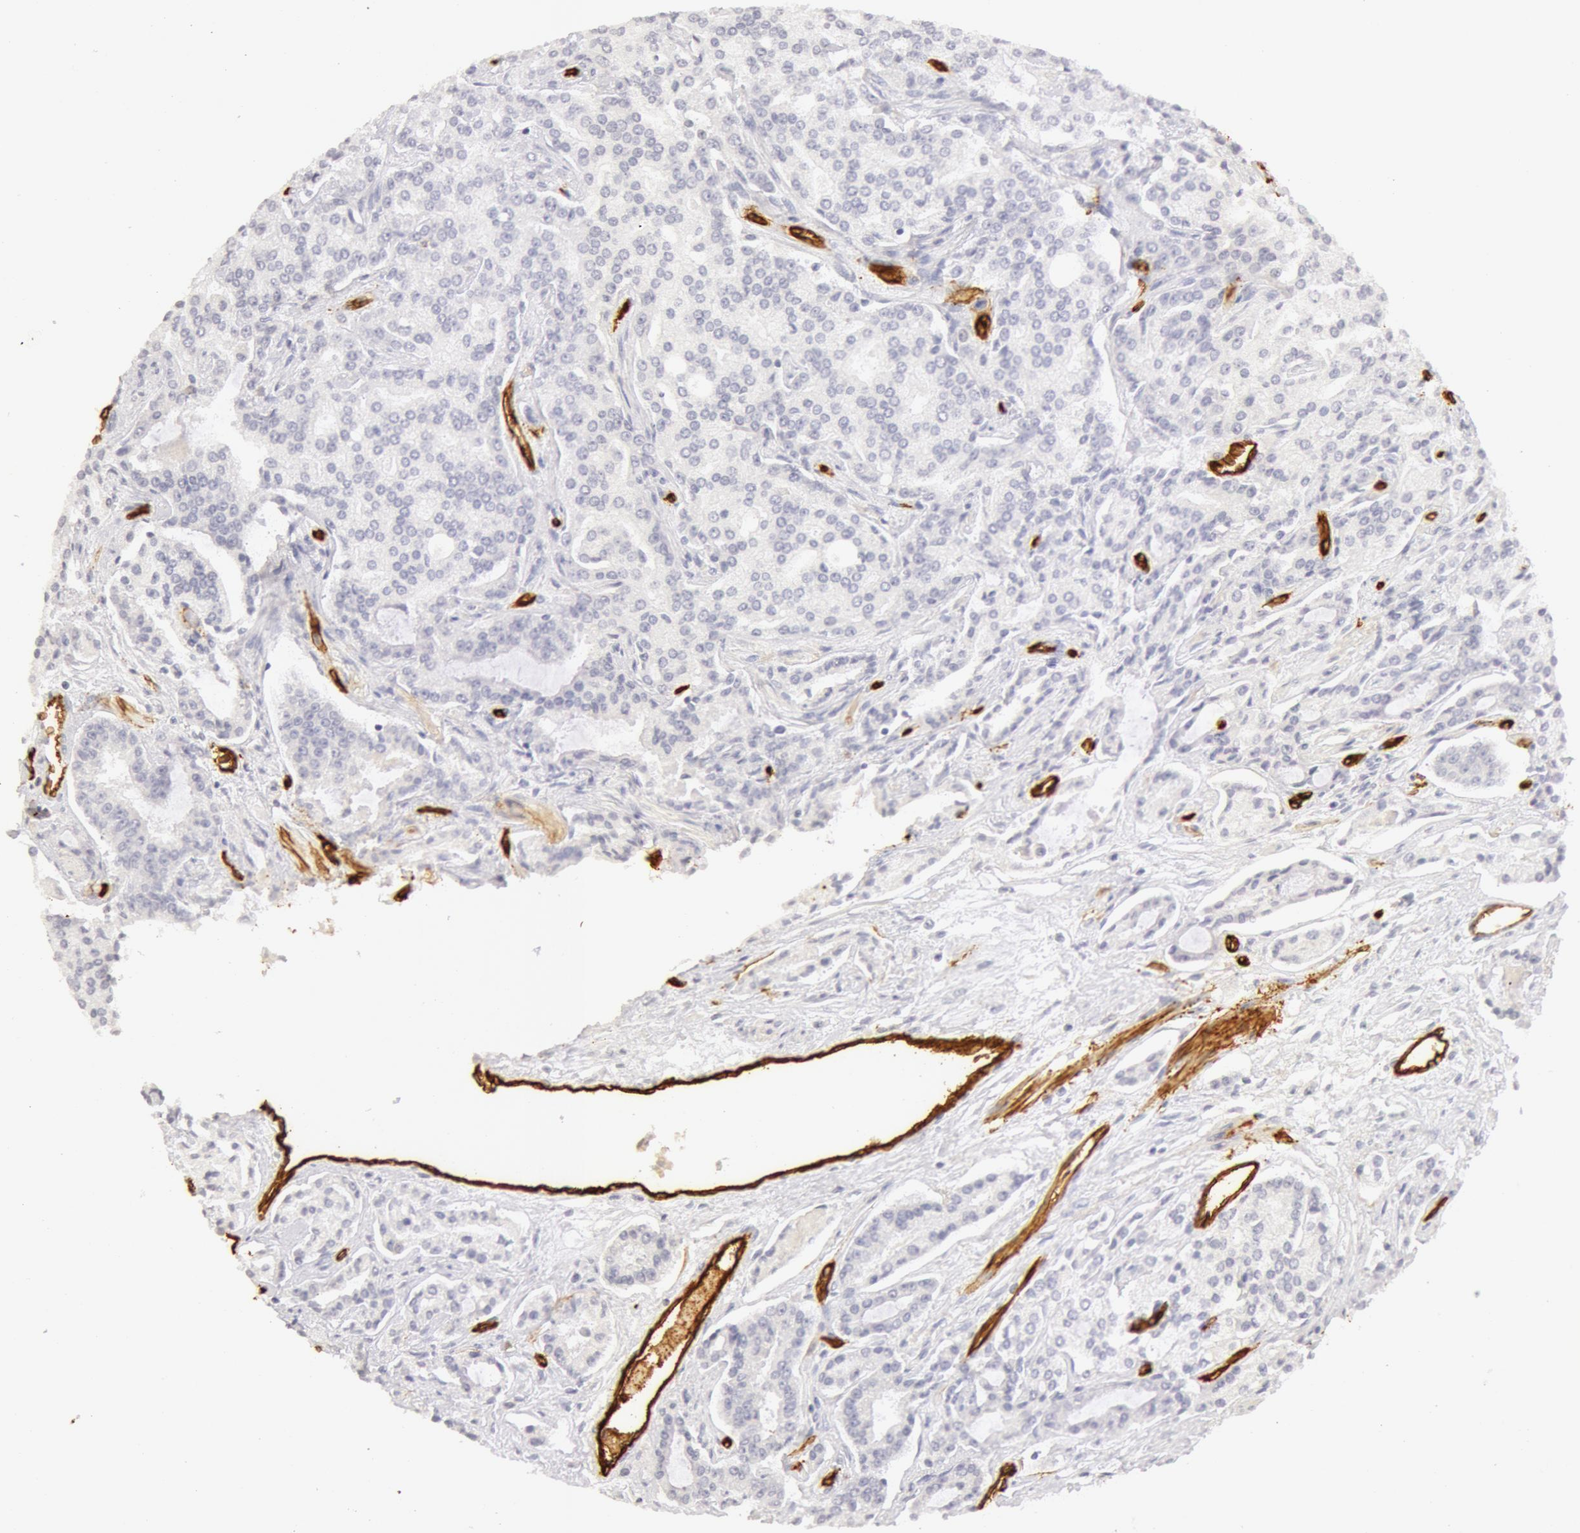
{"staining": {"intensity": "negative", "quantity": "none", "location": "none"}, "tissue": "prostate cancer", "cell_type": "Tumor cells", "image_type": "cancer", "snomed": [{"axis": "morphology", "description": "Adenocarcinoma, Medium grade"}, {"axis": "topography", "description": "Prostate"}], "caption": "Human prostate cancer (medium-grade adenocarcinoma) stained for a protein using immunohistochemistry displays no positivity in tumor cells.", "gene": "AQP1", "patient": {"sex": "male", "age": 72}}